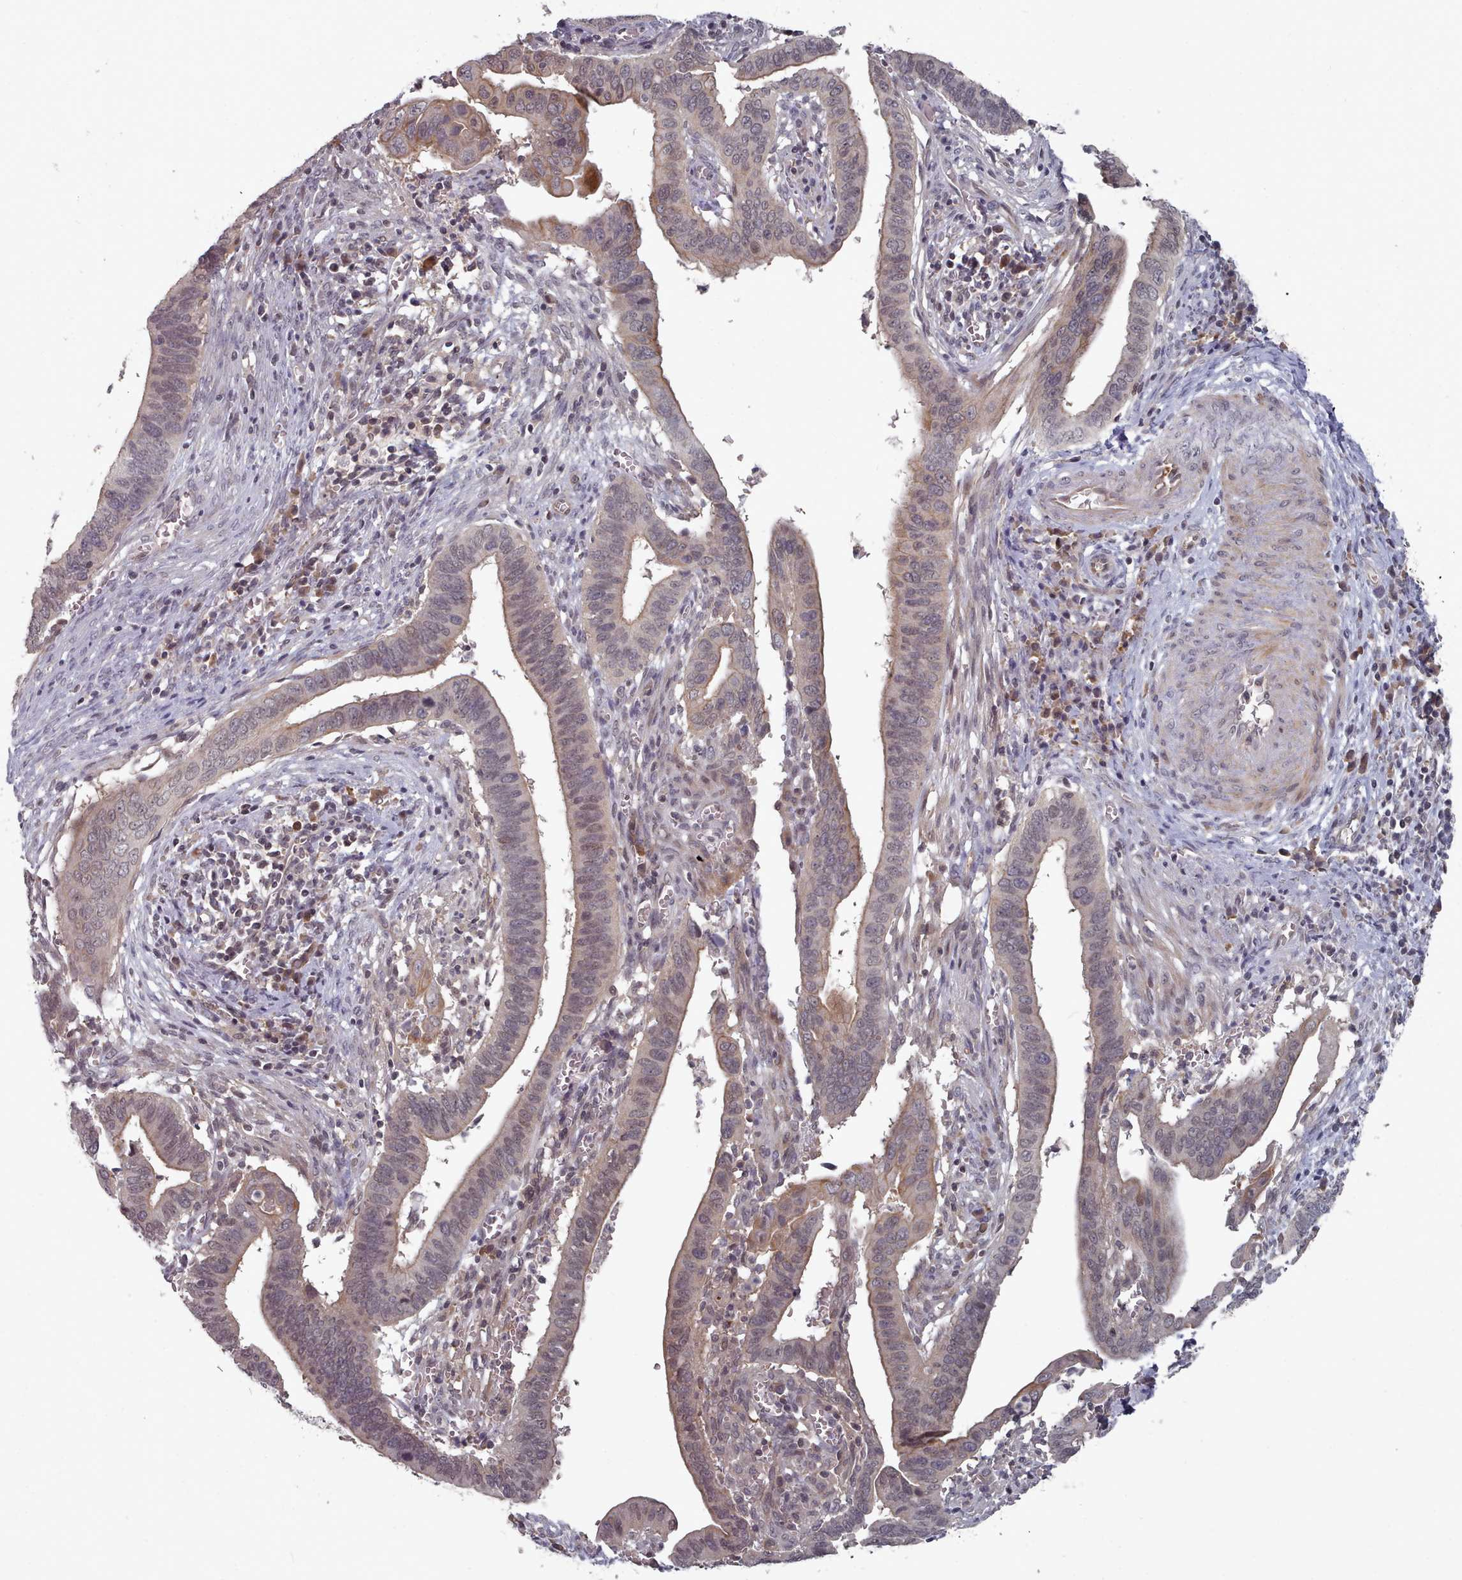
{"staining": {"intensity": "weak", "quantity": "25%-75%", "location": "cytoplasmic/membranous"}, "tissue": "cervical cancer", "cell_type": "Tumor cells", "image_type": "cancer", "snomed": [{"axis": "morphology", "description": "Adenocarcinoma, NOS"}, {"axis": "topography", "description": "Cervix"}], "caption": "Tumor cells display low levels of weak cytoplasmic/membranous expression in about 25%-75% of cells in human cervical cancer.", "gene": "HYAL3", "patient": {"sex": "female", "age": 42}}